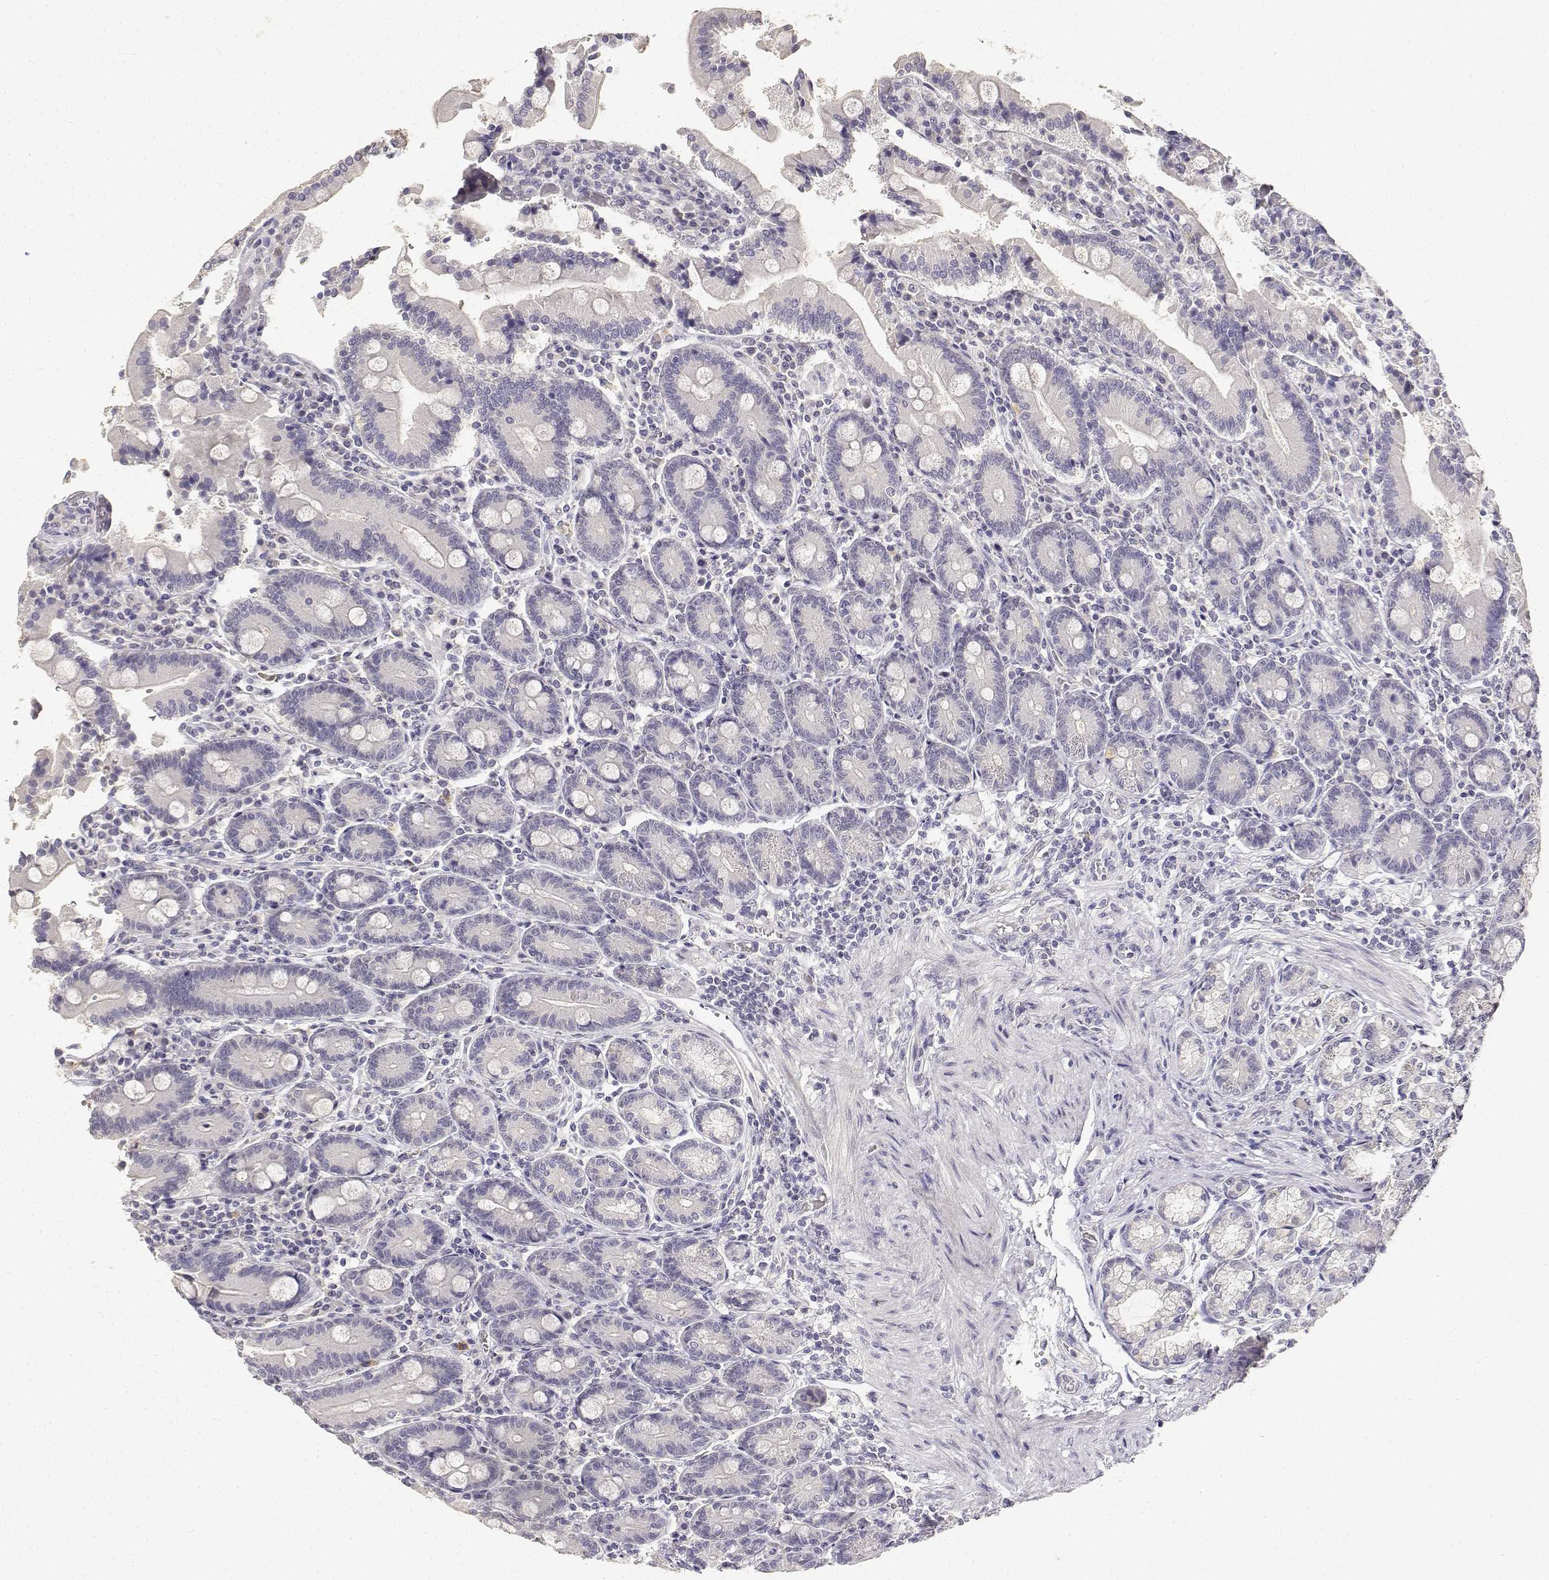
{"staining": {"intensity": "negative", "quantity": "none", "location": "none"}, "tissue": "duodenum", "cell_type": "Glandular cells", "image_type": "normal", "snomed": [{"axis": "morphology", "description": "Normal tissue, NOS"}, {"axis": "topography", "description": "Duodenum"}], "caption": "Immunohistochemistry photomicrograph of unremarkable duodenum stained for a protein (brown), which exhibits no staining in glandular cells. (Immunohistochemistry, brightfield microscopy, high magnification).", "gene": "PAEP", "patient": {"sex": "female", "age": 62}}